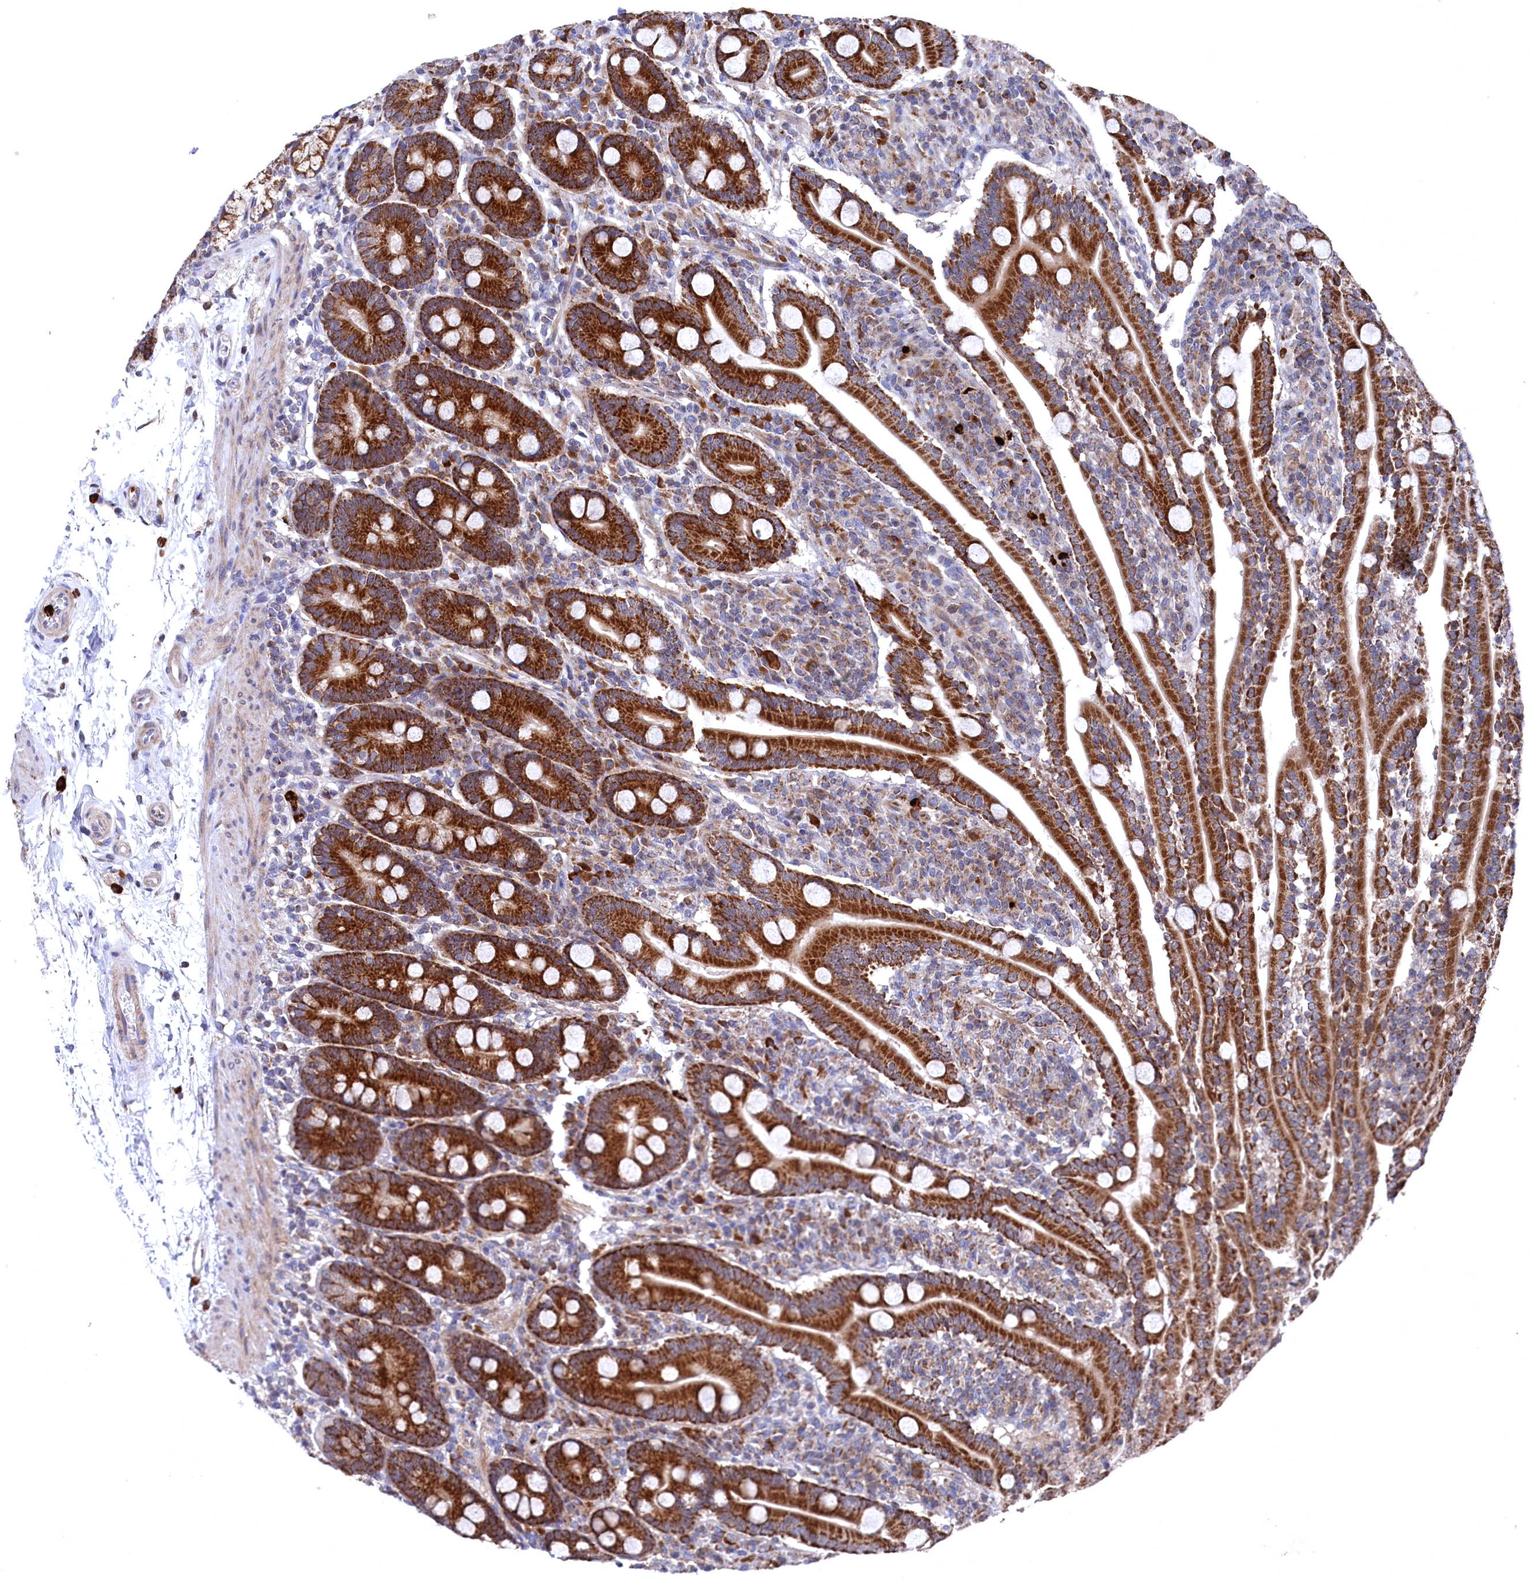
{"staining": {"intensity": "strong", "quantity": ">75%", "location": "cytoplasmic/membranous"}, "tissue": "duodenum", "cell_type": "Glandular cells", "image_type": "normal", "snomed": [{"axis": "morphology", "description": "Normal tissue, NOS"}, {"axis": "topography", "description": "Duodenum"}], "caption": "Immunohistochemistry (IHC) staining of normal duodenum, which exhibits high levels of strong cytoplasmic/membranous expression in about >75% of glandular cells indicating strong cytoplasmic/membranous protein staining. The staining was performed using DAB (3,3'-diaminobenzidine) (brown) for protein detection and nuclei were counterstained in hematoxylin (blue).", "gene": "CHCHD1", "patient": {"sex": "male", "age": 35}}